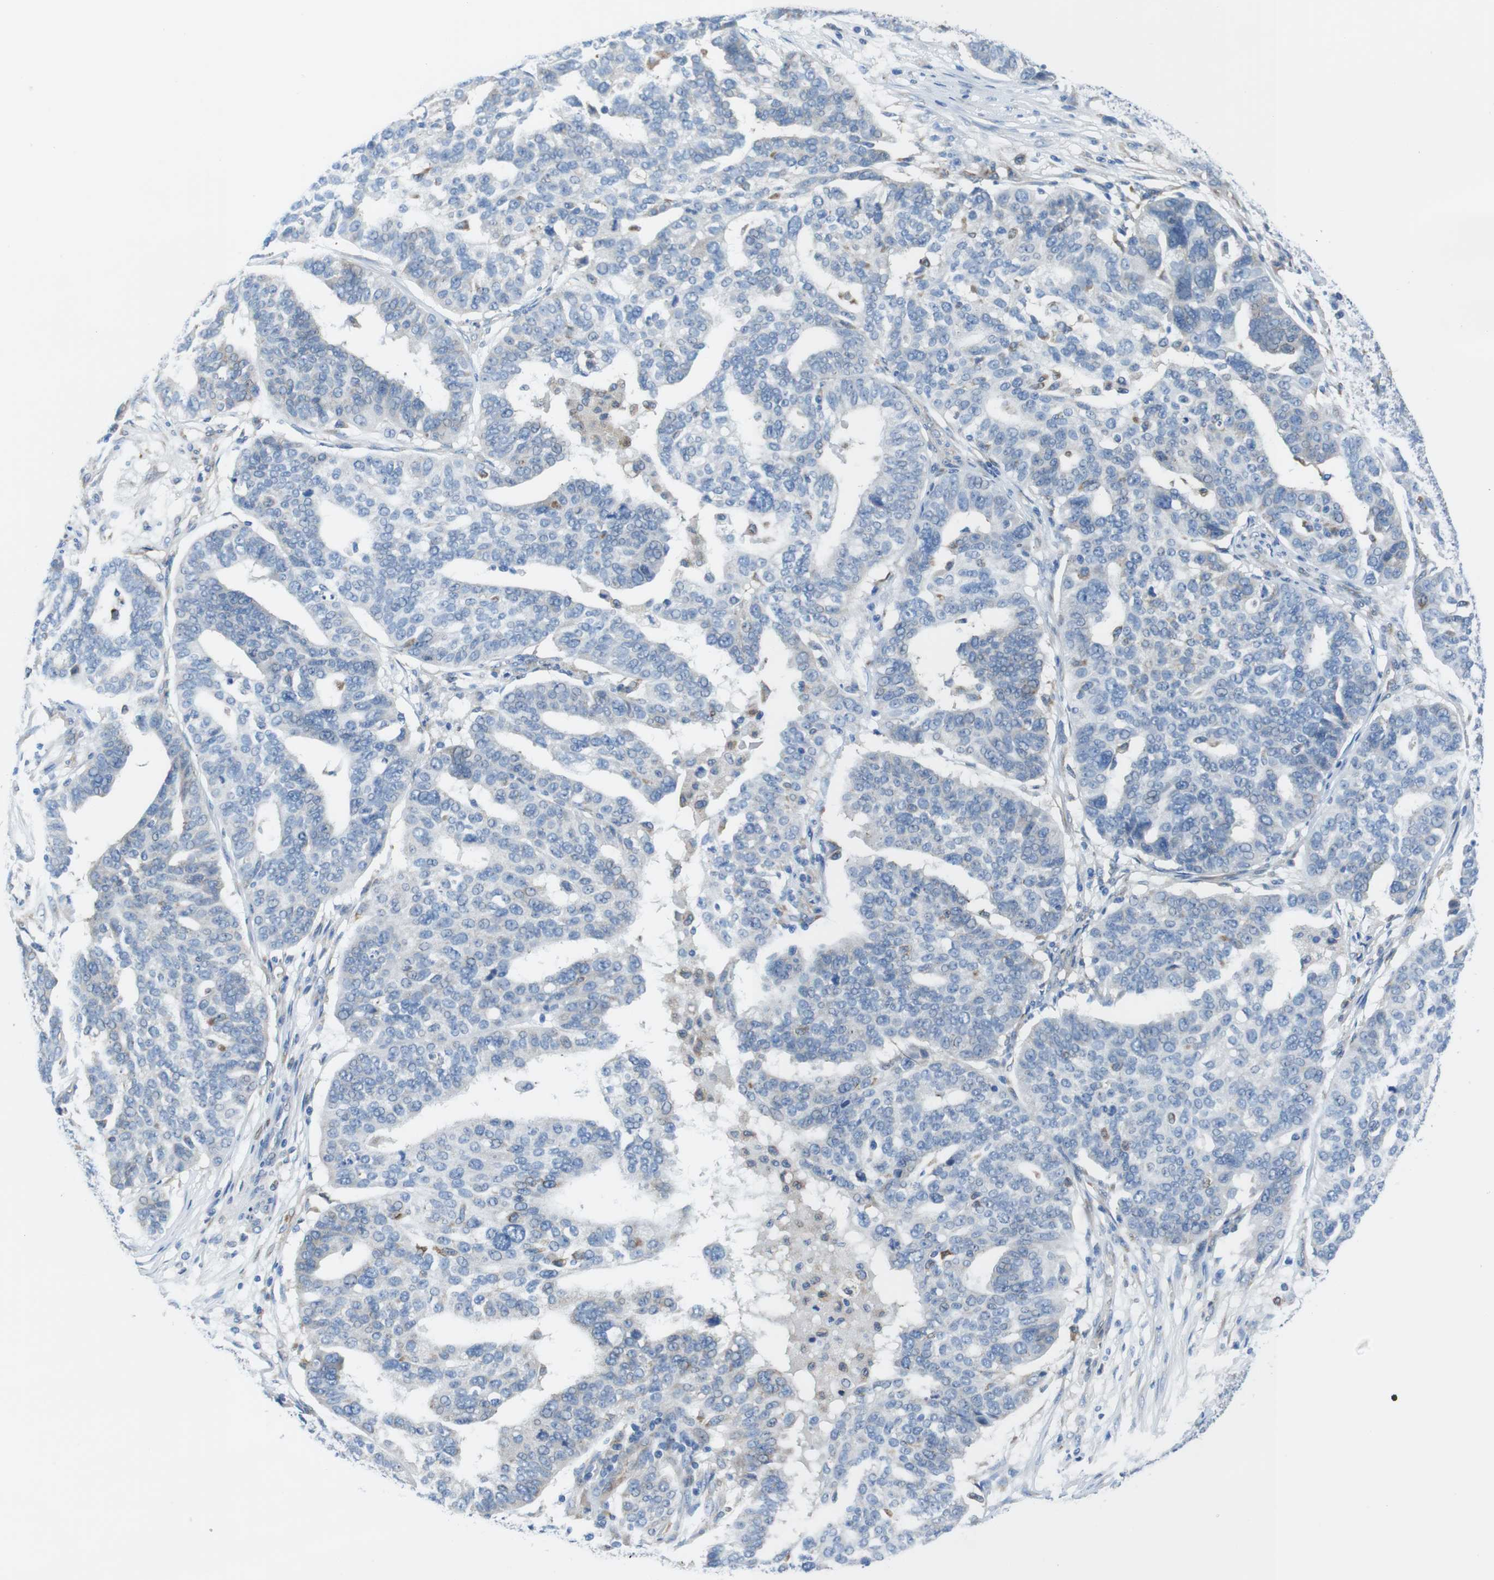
{"staining": {"intensity": "negative", "quantity": "none", "location": "none"}, "tissue": "ovarian cancer", "cell_type": "Tumor cells", "image_type": "cancer", "snomed": [{"axis": "morphology", "description": "Cystadenocarcinoma, serous, NOS"}, {"axis": "topography", "description": "Ovary"}], "caption": "A histopathology image of ovarian cancer (serous cystadenocarcinoma) stained for a protein shows no brown staining in tumor cells.", "gene": "CDH8", "patient": {"sex": "female", "age": 59}}